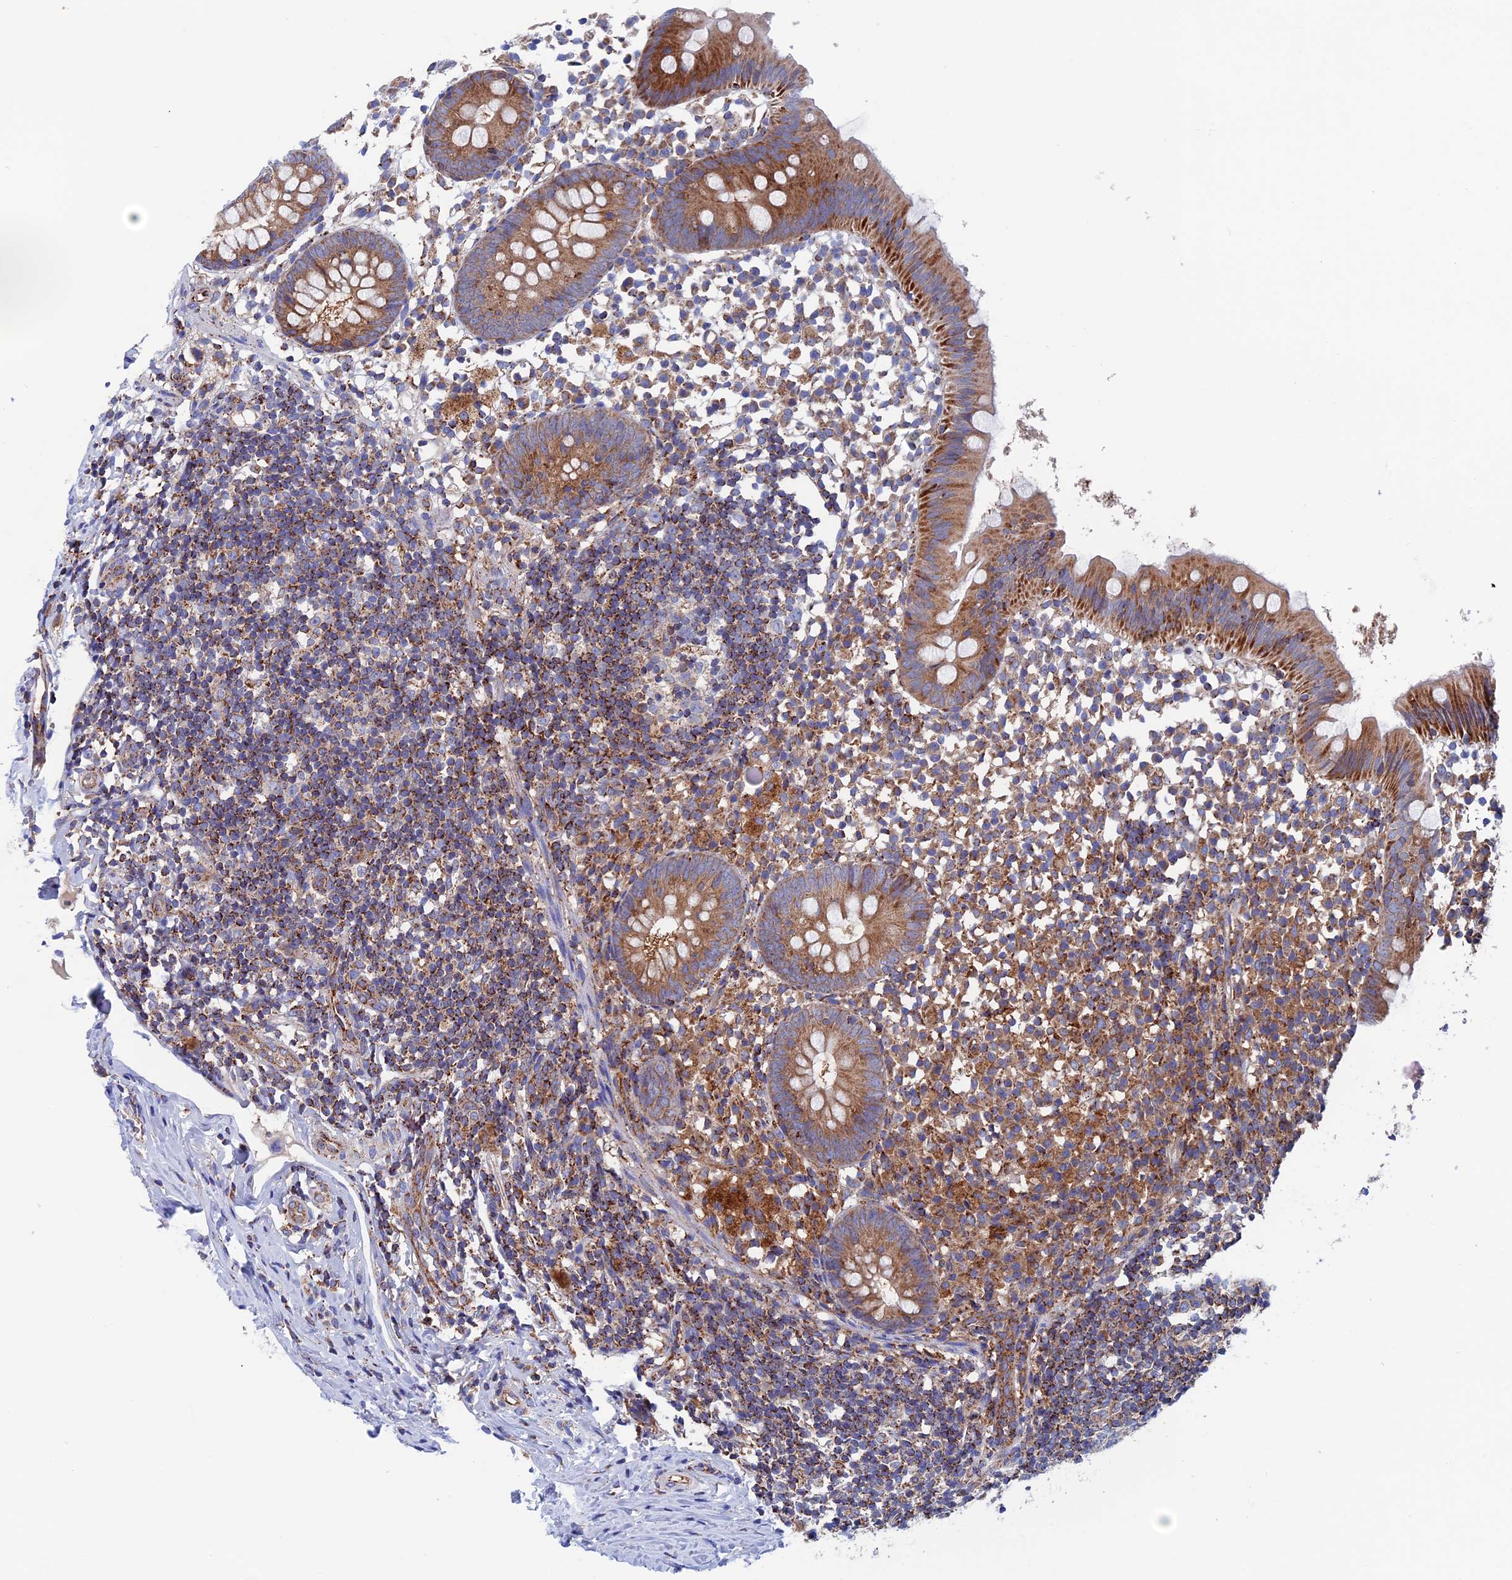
{"staining": {"intensity": "moderate", "quantity": ">75%", "location": "cytoplasmic/membranous"}, "tissue": "appendix", "cell_type": "Glandular cells", "image_type": "normal", "snomed": [{"axis": "morphology", "description": "Normal tissue, NOS"}, {"axis": "topography", "description": "Appendix"}], "caption": "Immunohistochemistry (IHC) micrograph of normal appendix stained for a protein (brown), which reveals medium levels of moderate cytoplasmic/membranous staining in about >75% of glandular cells.", "gene": "WDR83", "patient": {"sex": "female", "age": 20}}